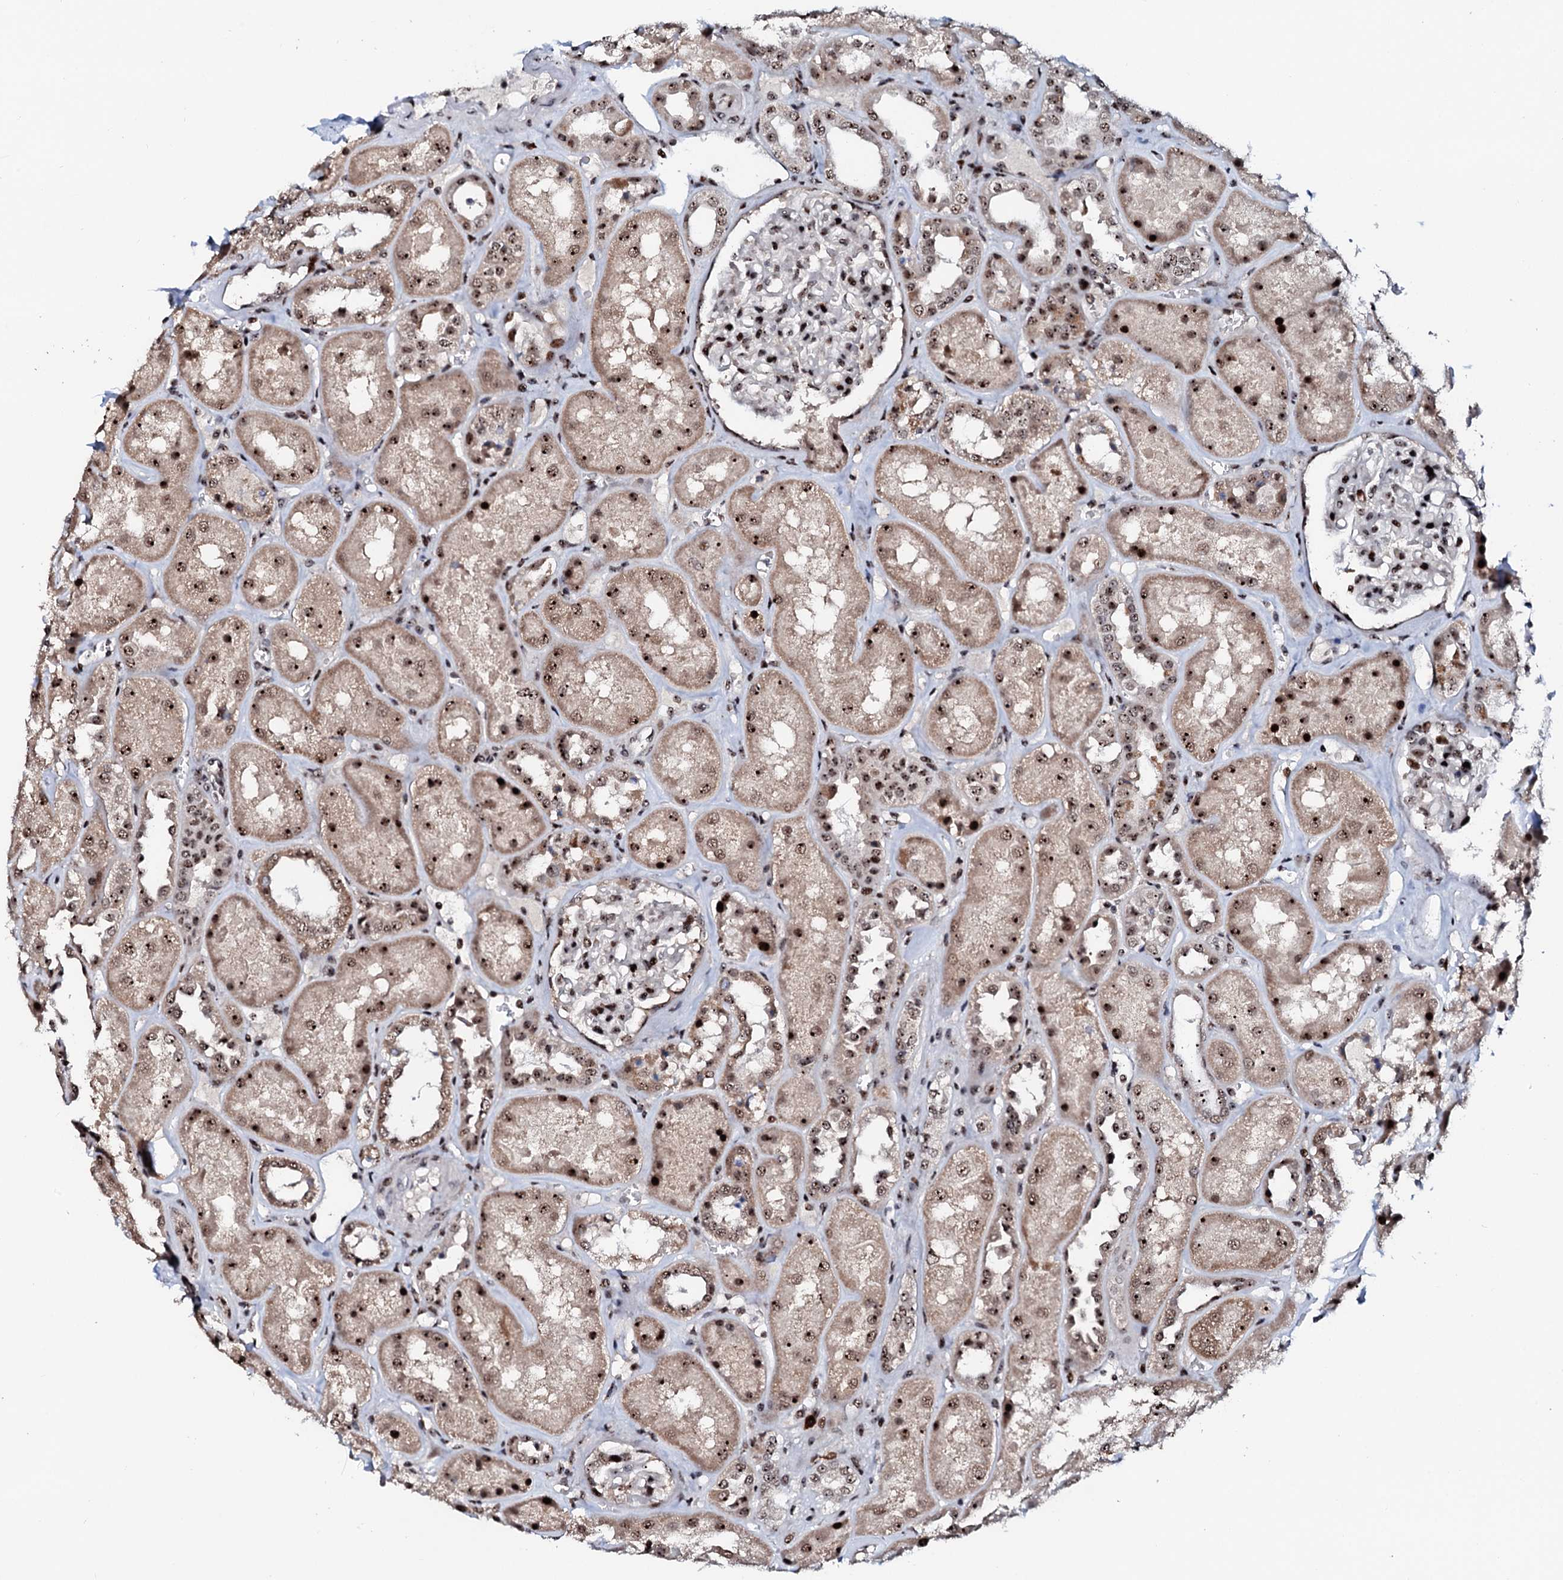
{"staining": {"intensity": "moderate", "quantity": ">75%", "location": "nuclear"}, "tissue": "kidney", "cell_type": "Cells in glomeruli", "image_type": "normal", "snomed": [{"axis": "morphology", "description": "Normal tissue, NOS"}, {"axis": "topography", "description": "Kidney"}], "caption": "Human kidney stained for a protein (brown) demonstrates moderate nuclear positive staining in approximately >75% of cells in glomeruli.", "gene": "NEUROG3", "patient": {"sex": "male", "age": 70}}